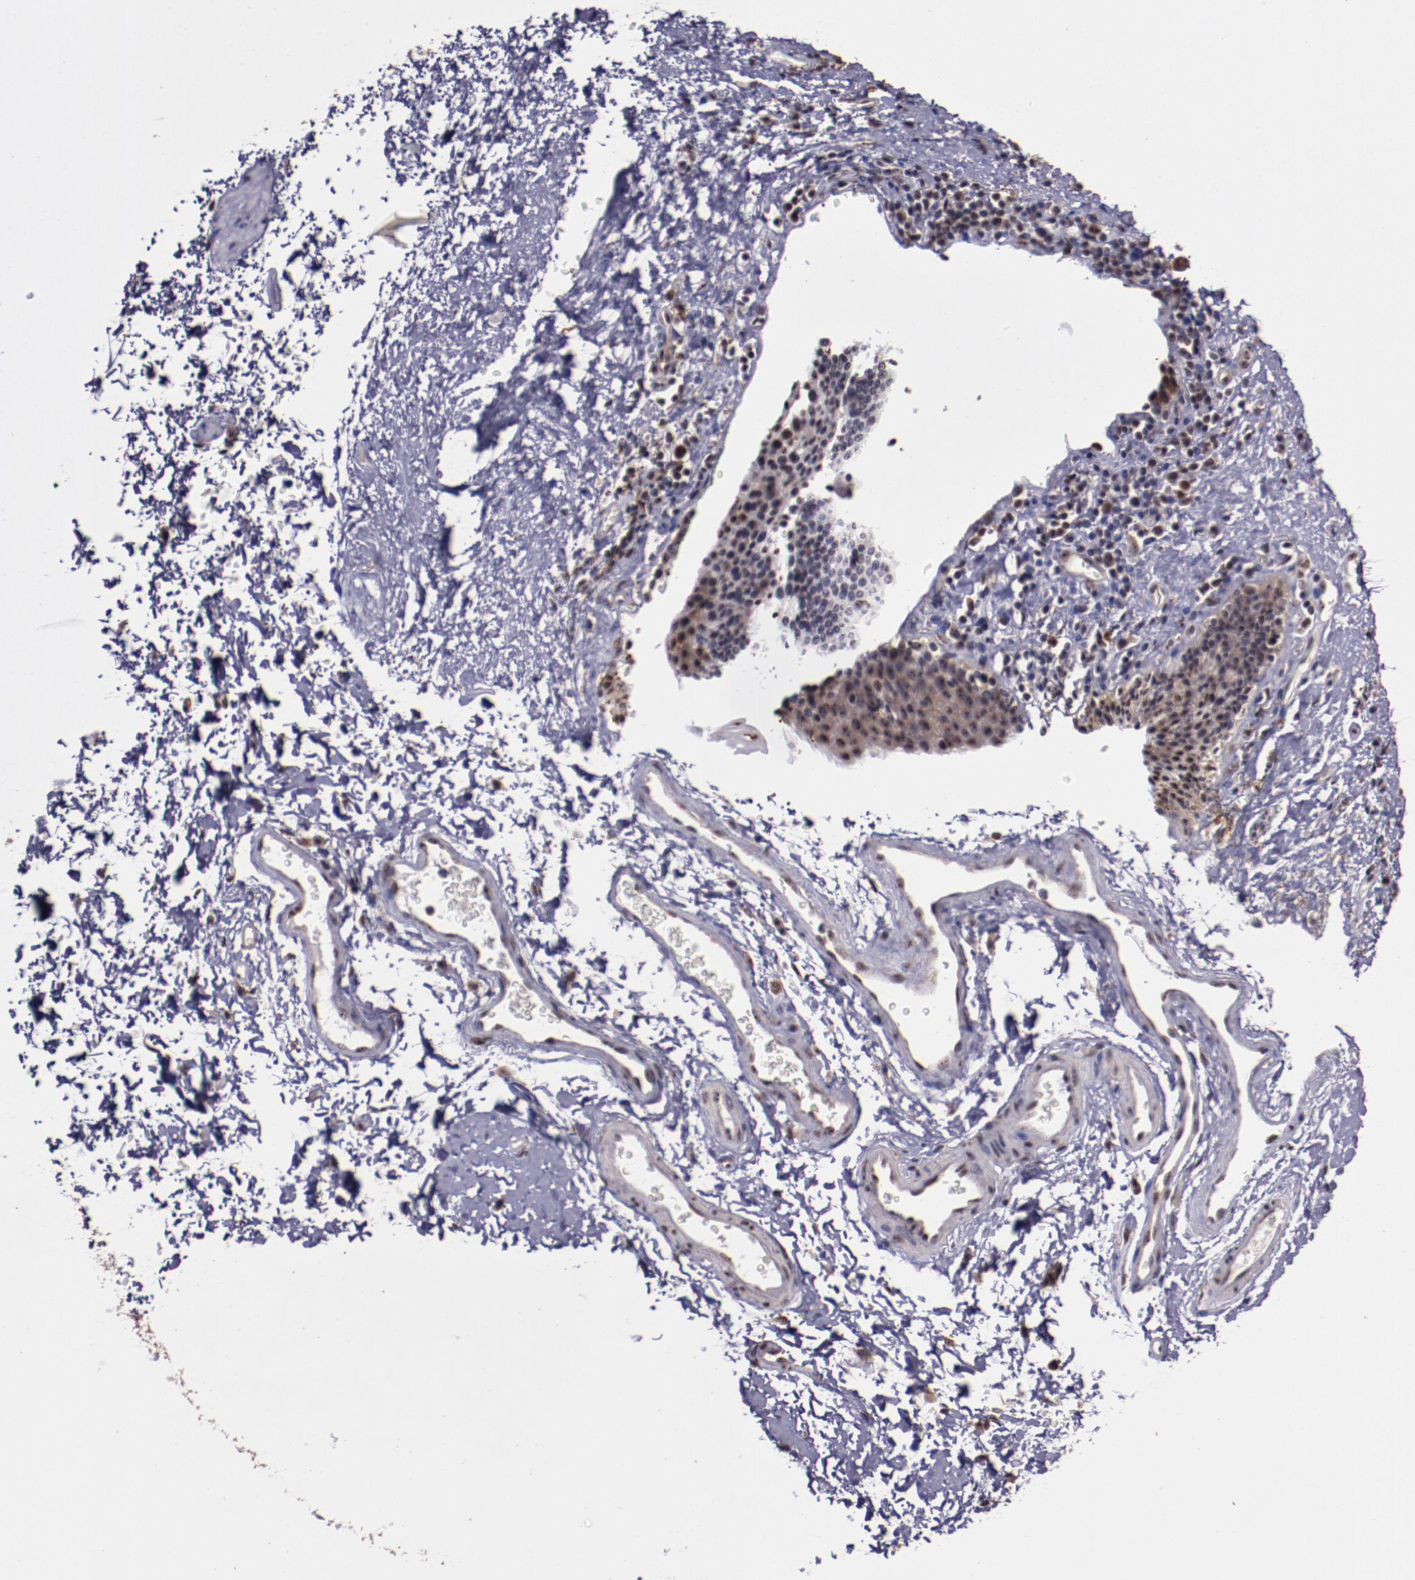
{"staining": {"intensity": "strong", "quantity": ">75%", "location": "cytoplasmic/membranous,nuclear"}, "tissue": "esophagus", "cell_type": "Squamous epithelial cells", "image_type": "normal", "snomed": [{"axis": "morphology", "description": "Normal tissue, NOS"}, {"axis": "topography", "description": "Esophagus"}], "caption": "IHC of normal human esophagus exhibits high levels of strong cytoplasmic/membranous,nuclear expression in approximately >75% of squamous epithelial cells. (DAB (3,3'-diaminobenzidine) IHC, brown staining for protein, blue staining for nuclei).", "gene": "CECR2", "patient": {"sex": "female", "age": 61}}